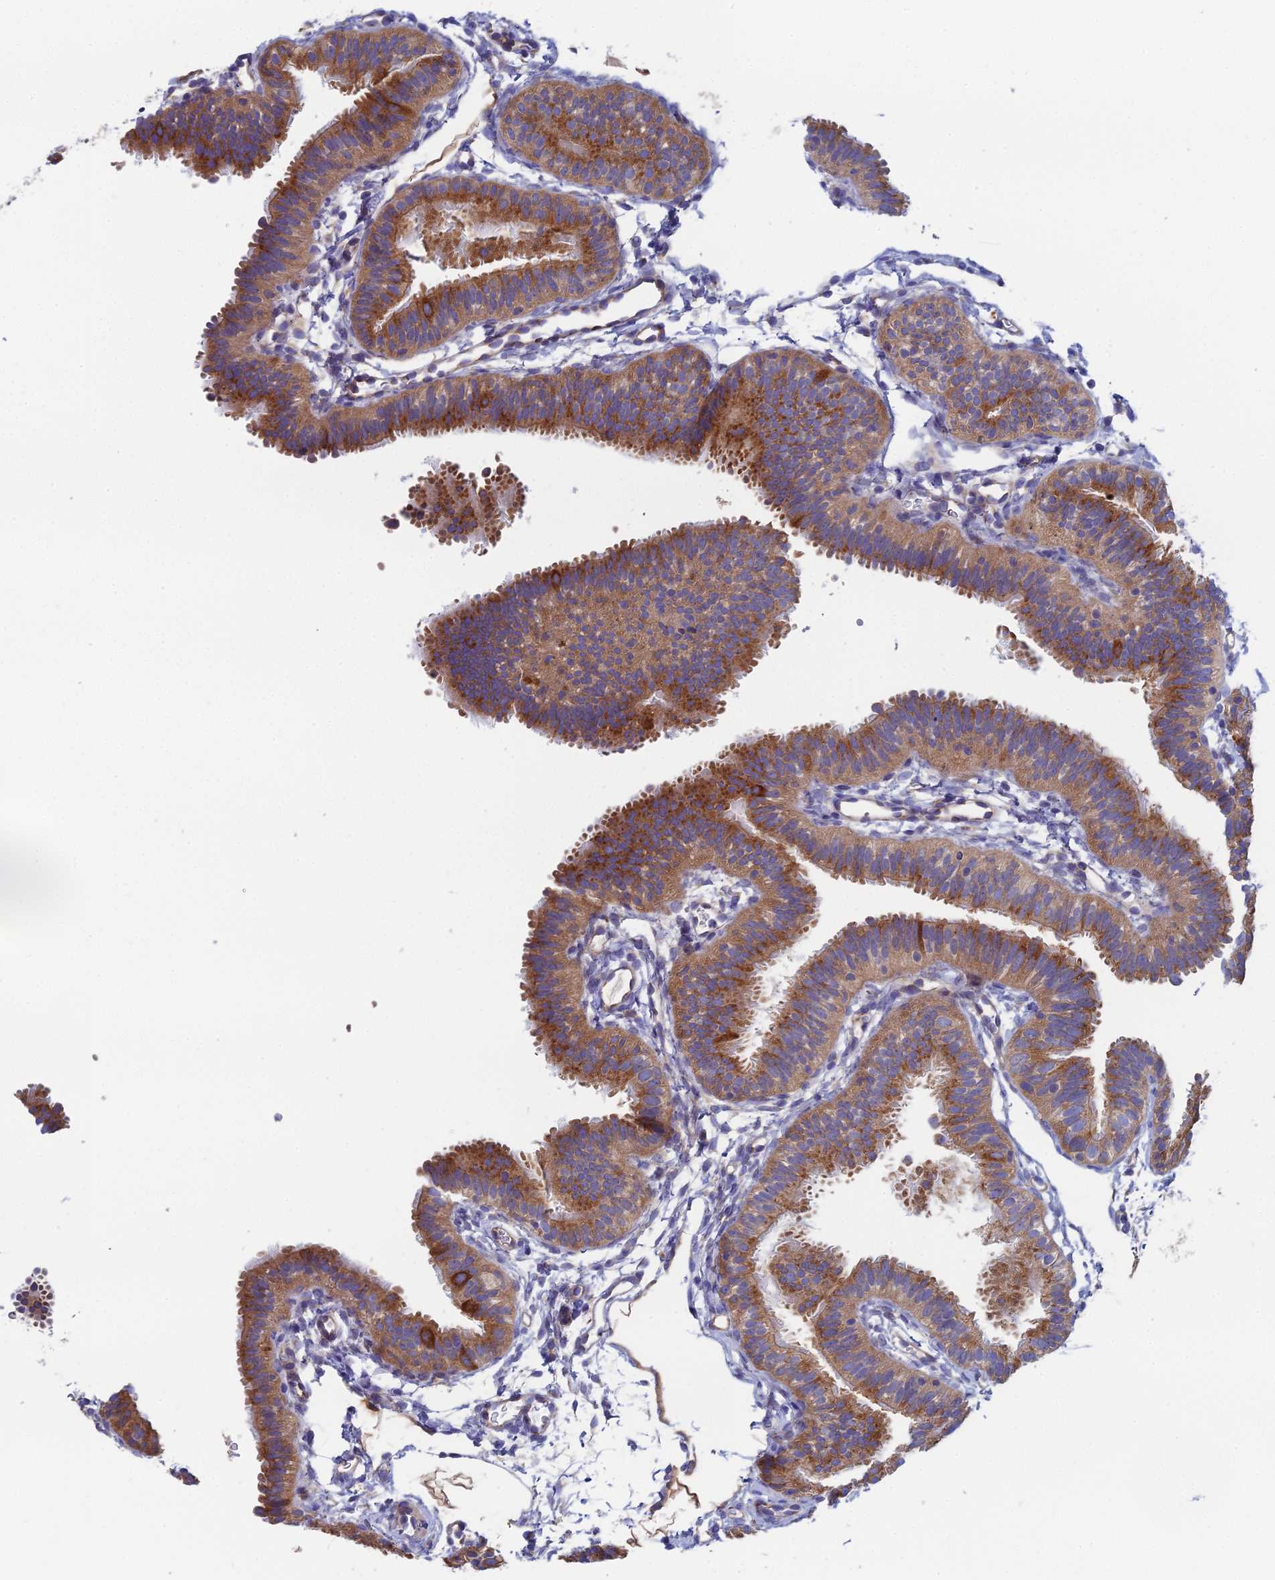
{"staining": {"intensity": "moderate", "quantity": ">75%", "location": "cytoplasmic/membranous"}, "tissue": "fallopian tube", "cell_type": "Glandular cells", "image_type": "normal", "snomed": [{"axis": "morphology", "description": "Normal tissue, NOS"}, {"axis": "topography", "description": "Fallopian tube"}], "caption": "Protein positivity by immunohistochemistry (IHC) demonstrates moderate cytoplasmic/membranous positivity in approximately >75% of glandular cells in normal fallopian tube. (Stains: DAB in brown, nuclei in blue, Microscopy: brightfield microscopy at high magnification).", "gene": "CLCN3", "patient": {"sex": "female", "age": 35}}